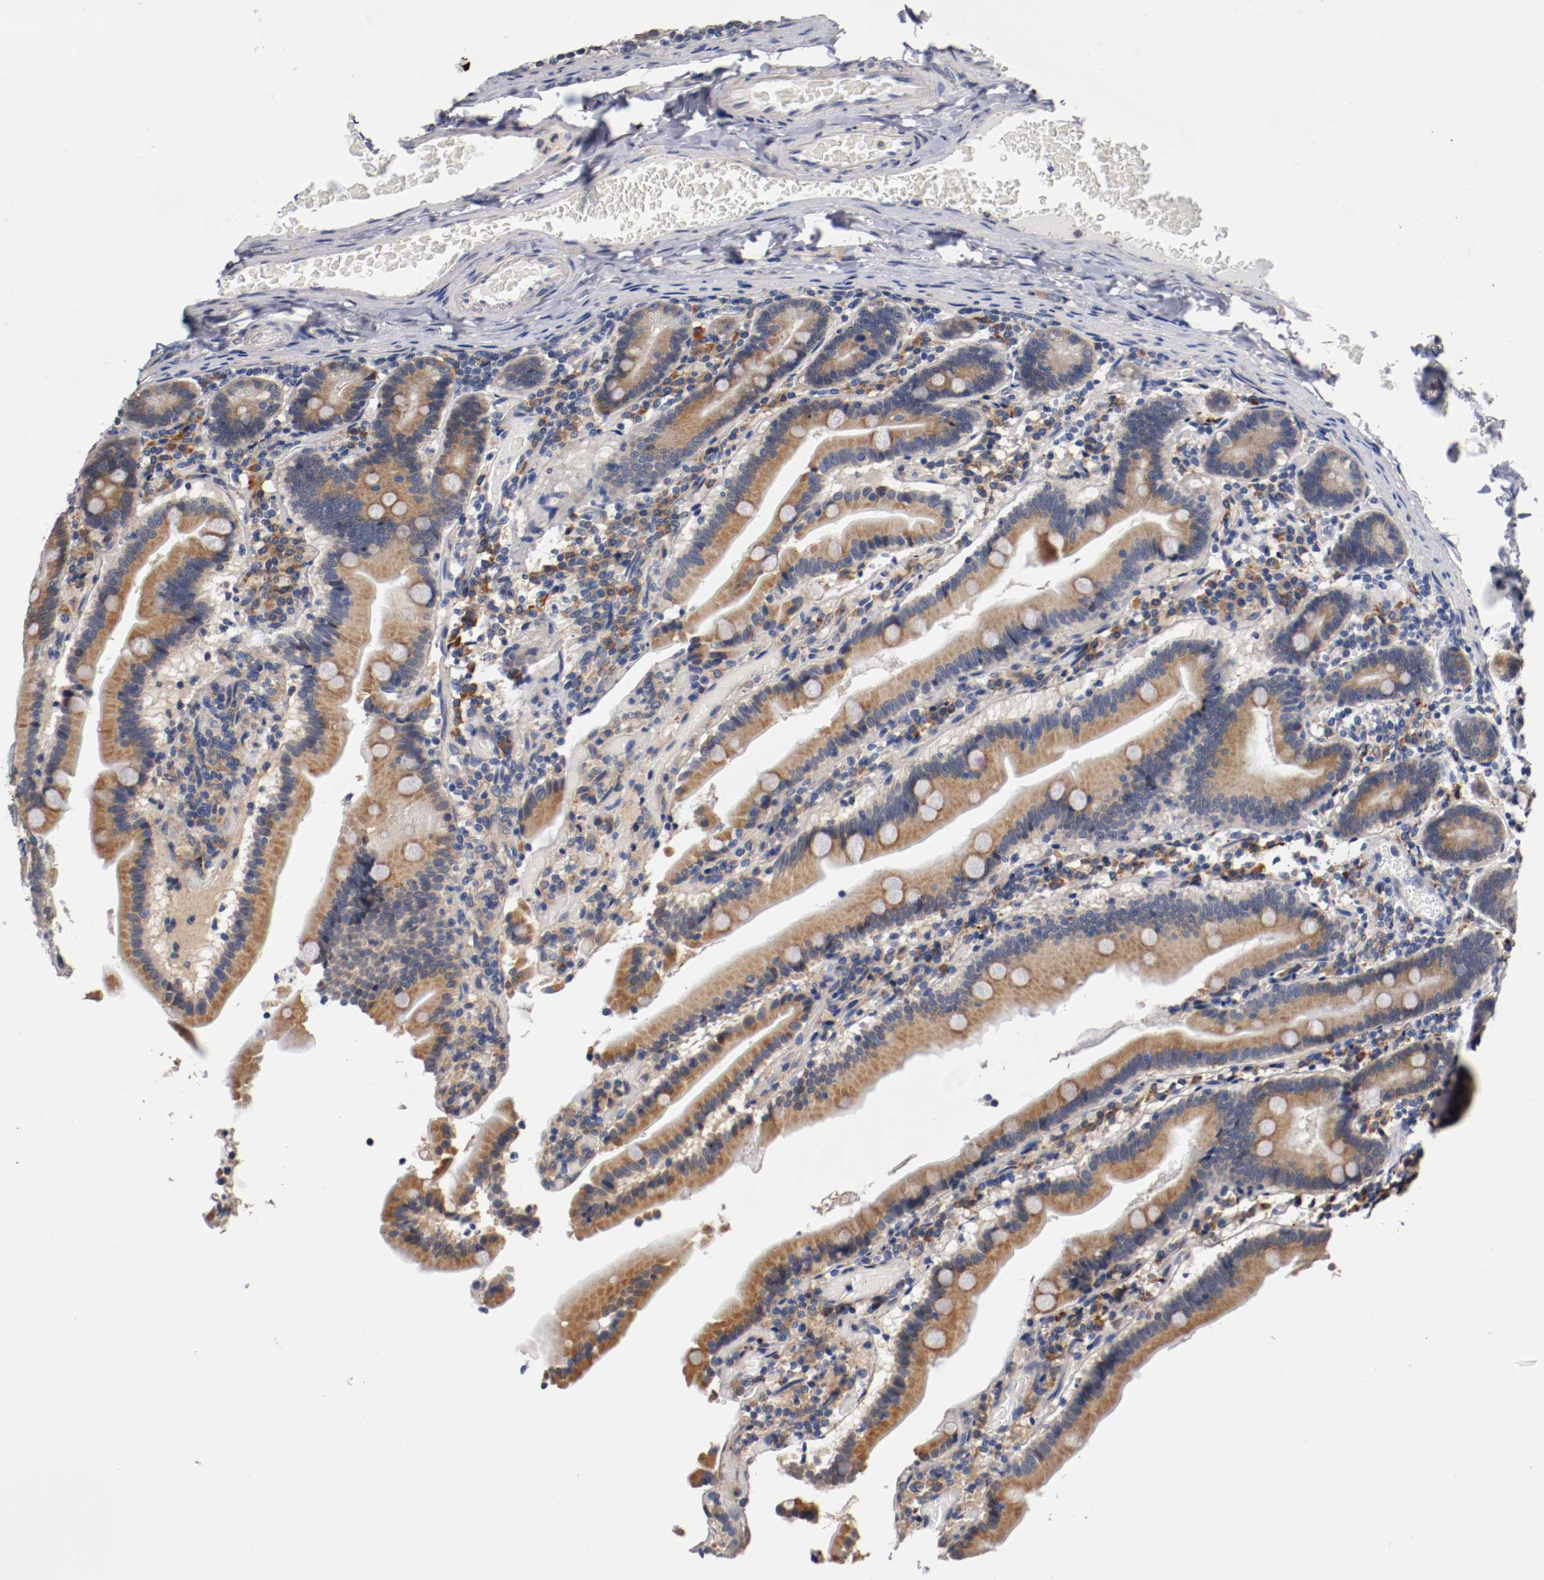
{"staining": {"intensity": "moderate", "quantity": ">75%", "location": "cytoplasmic/membranous"}, "tissue": "duodenum", "cell_type": "Glandular cells", "image_type": "normal", "snomed": [{"axis": "morphology", "description": "Normal tissue, NOS"}, {"axis": "topography", "description": "Duodenum"}], "caption": "This micrograph demonstrates IHC staining of normal human duodenum, with medium moderate cytoplasmic/membranous staining in approximately >75% of glandular cells.", "gene": "TNFSF12", "patient": {"sex": "female", "age": 53}}